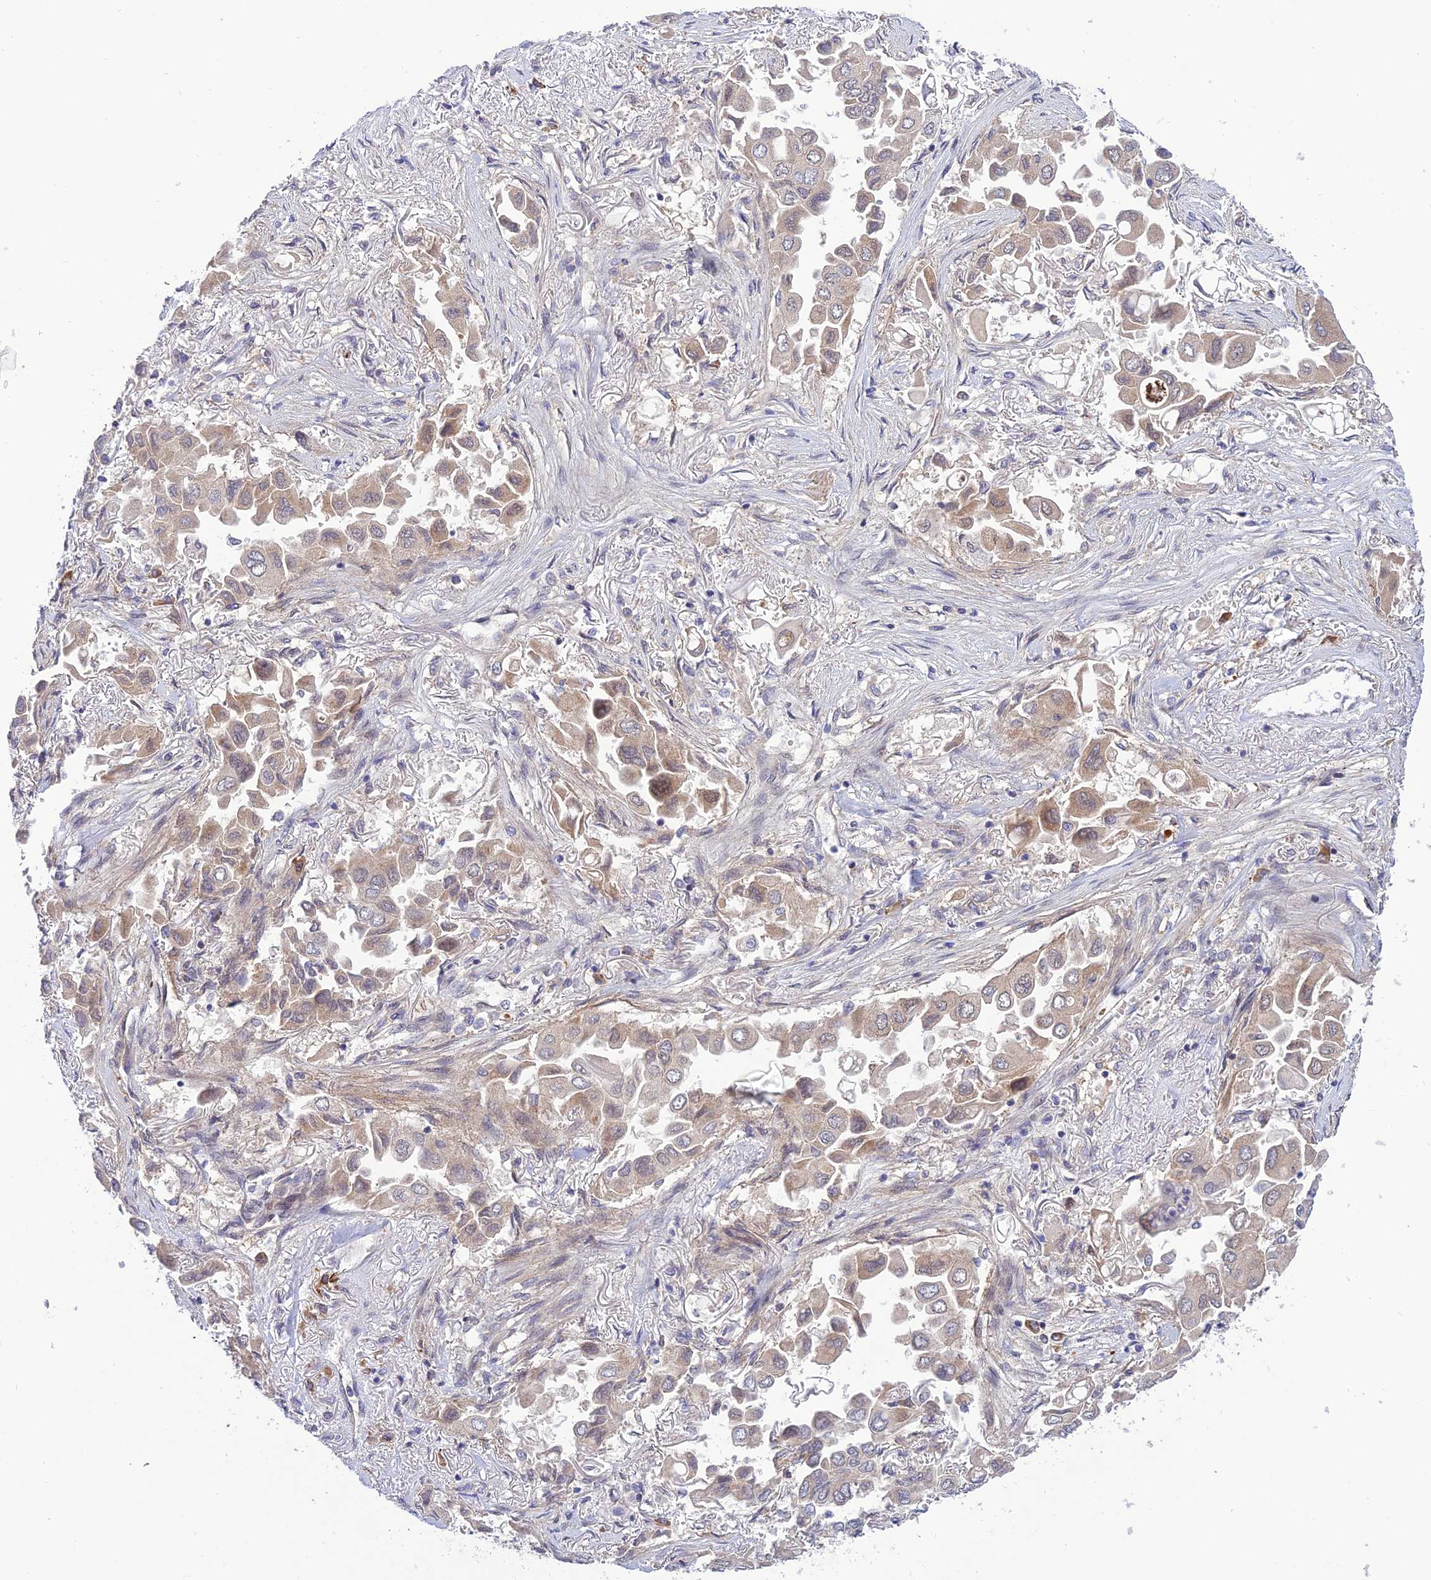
{"staining": {"intensity": "weak", "quantity": "<25%", "location": "cytoplasmic/membranous,nuclear"}, "tissue": "lung cancer", "cell_type": "Tumor cells", "image_type": "cancer", "snomed": [{"axis": "morphology", "description": "Adenocarcinoma, NOS"}, {"axis": "topography", "description": "Lung"}], "caption": "High power microscopy image of an immunohistochemistry (IHC) image of lung cancer (adenocarcinoma), revealing no significant expression in tumor cells.", "gene": "UROS", "patient": {"sex": "female", "age": 76}}